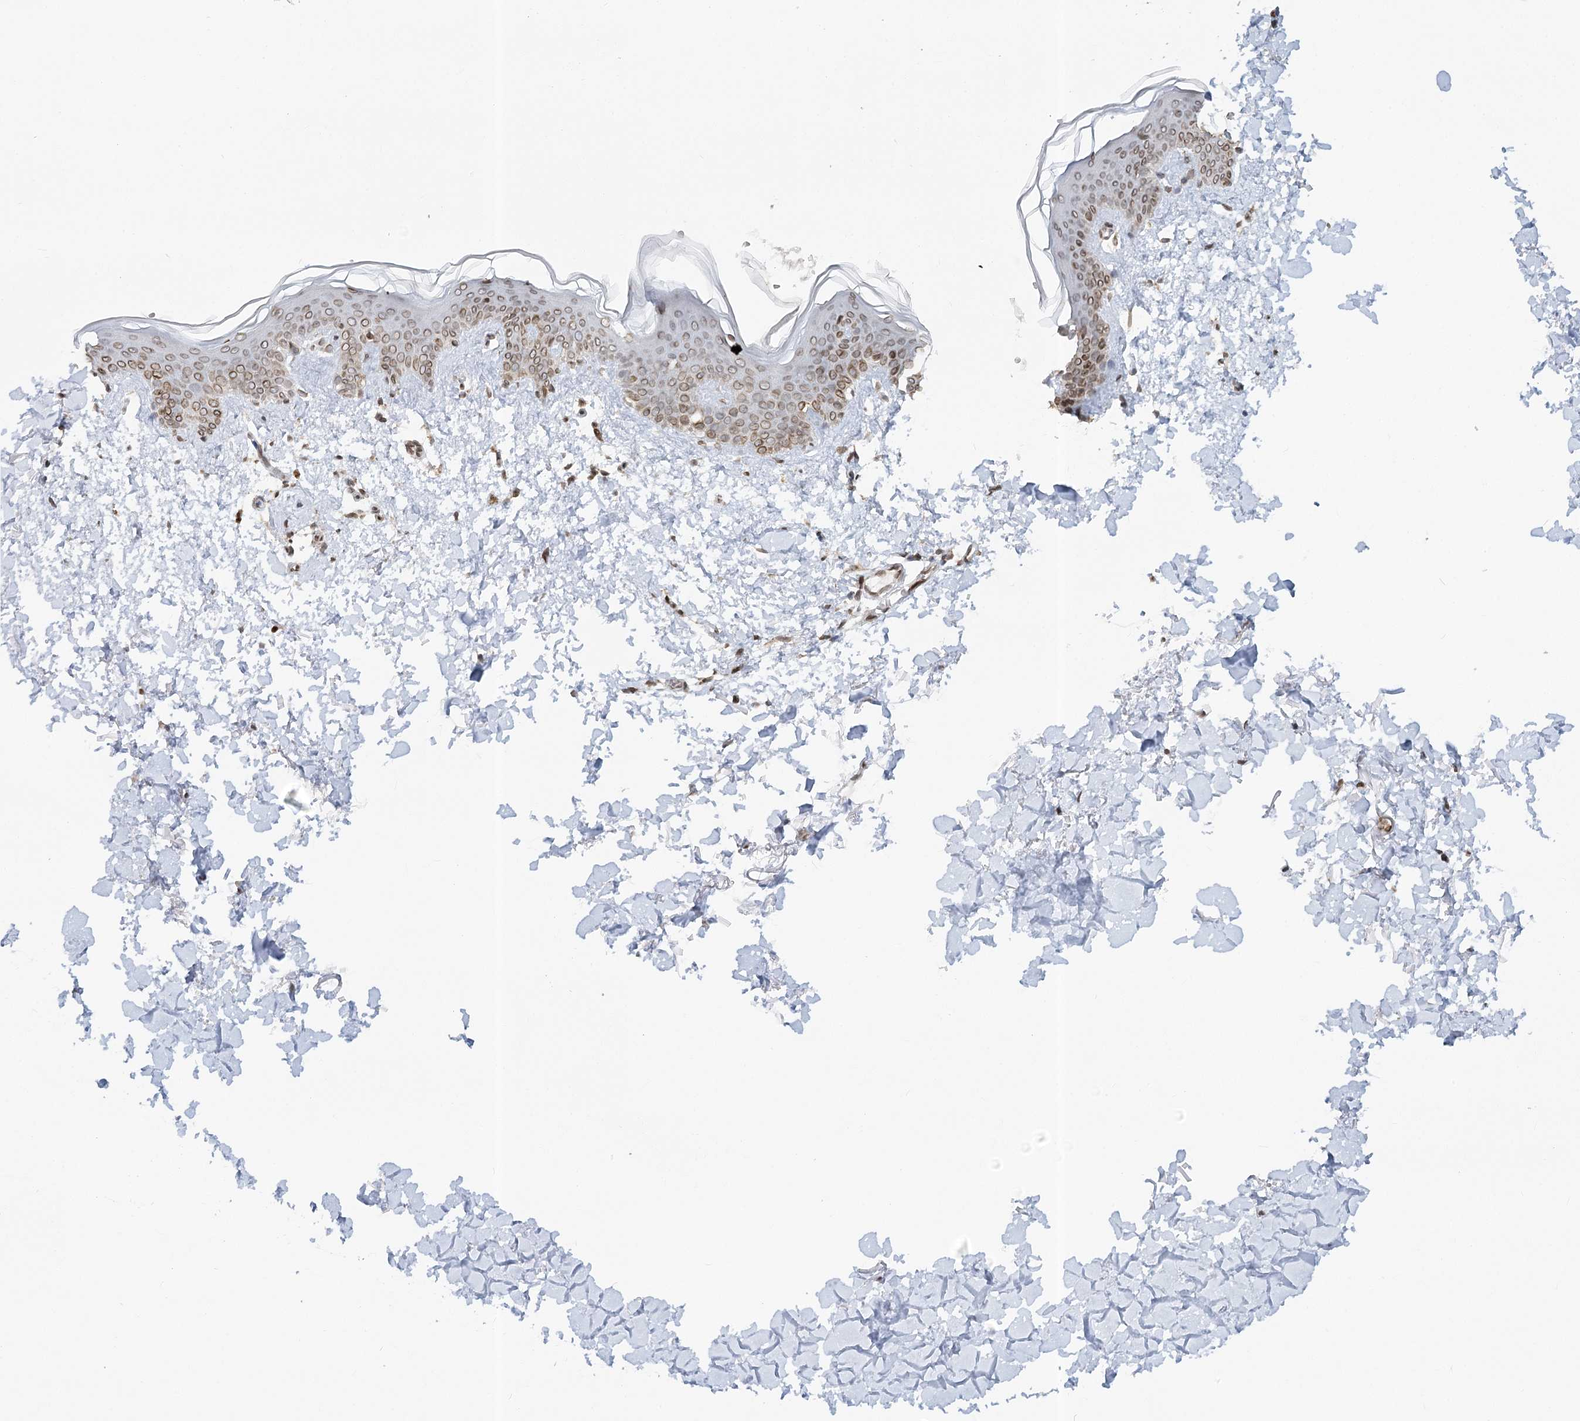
{"staining": {"intensity": "moderate", "quantity": ">75%", "location": "nuclear"}, "tissue": "skin", "cell_type": "Fibroblasts", "image_type": "normal", "snomed": [{"axis": "morphology", "description": "Normal tissue, NOS"}, {"axis": "topography", "description": "Skin"}], "caption": "This image reveals normal skin stained with immunohistochemistry (IHC) to label a protein in brown. The nuclear of fibroblasts show moderate positivity for the protein. Nuclei are counter-stained blue.", "gene": "VWA5A", "patient": {"sex": "female", "age": 46}}